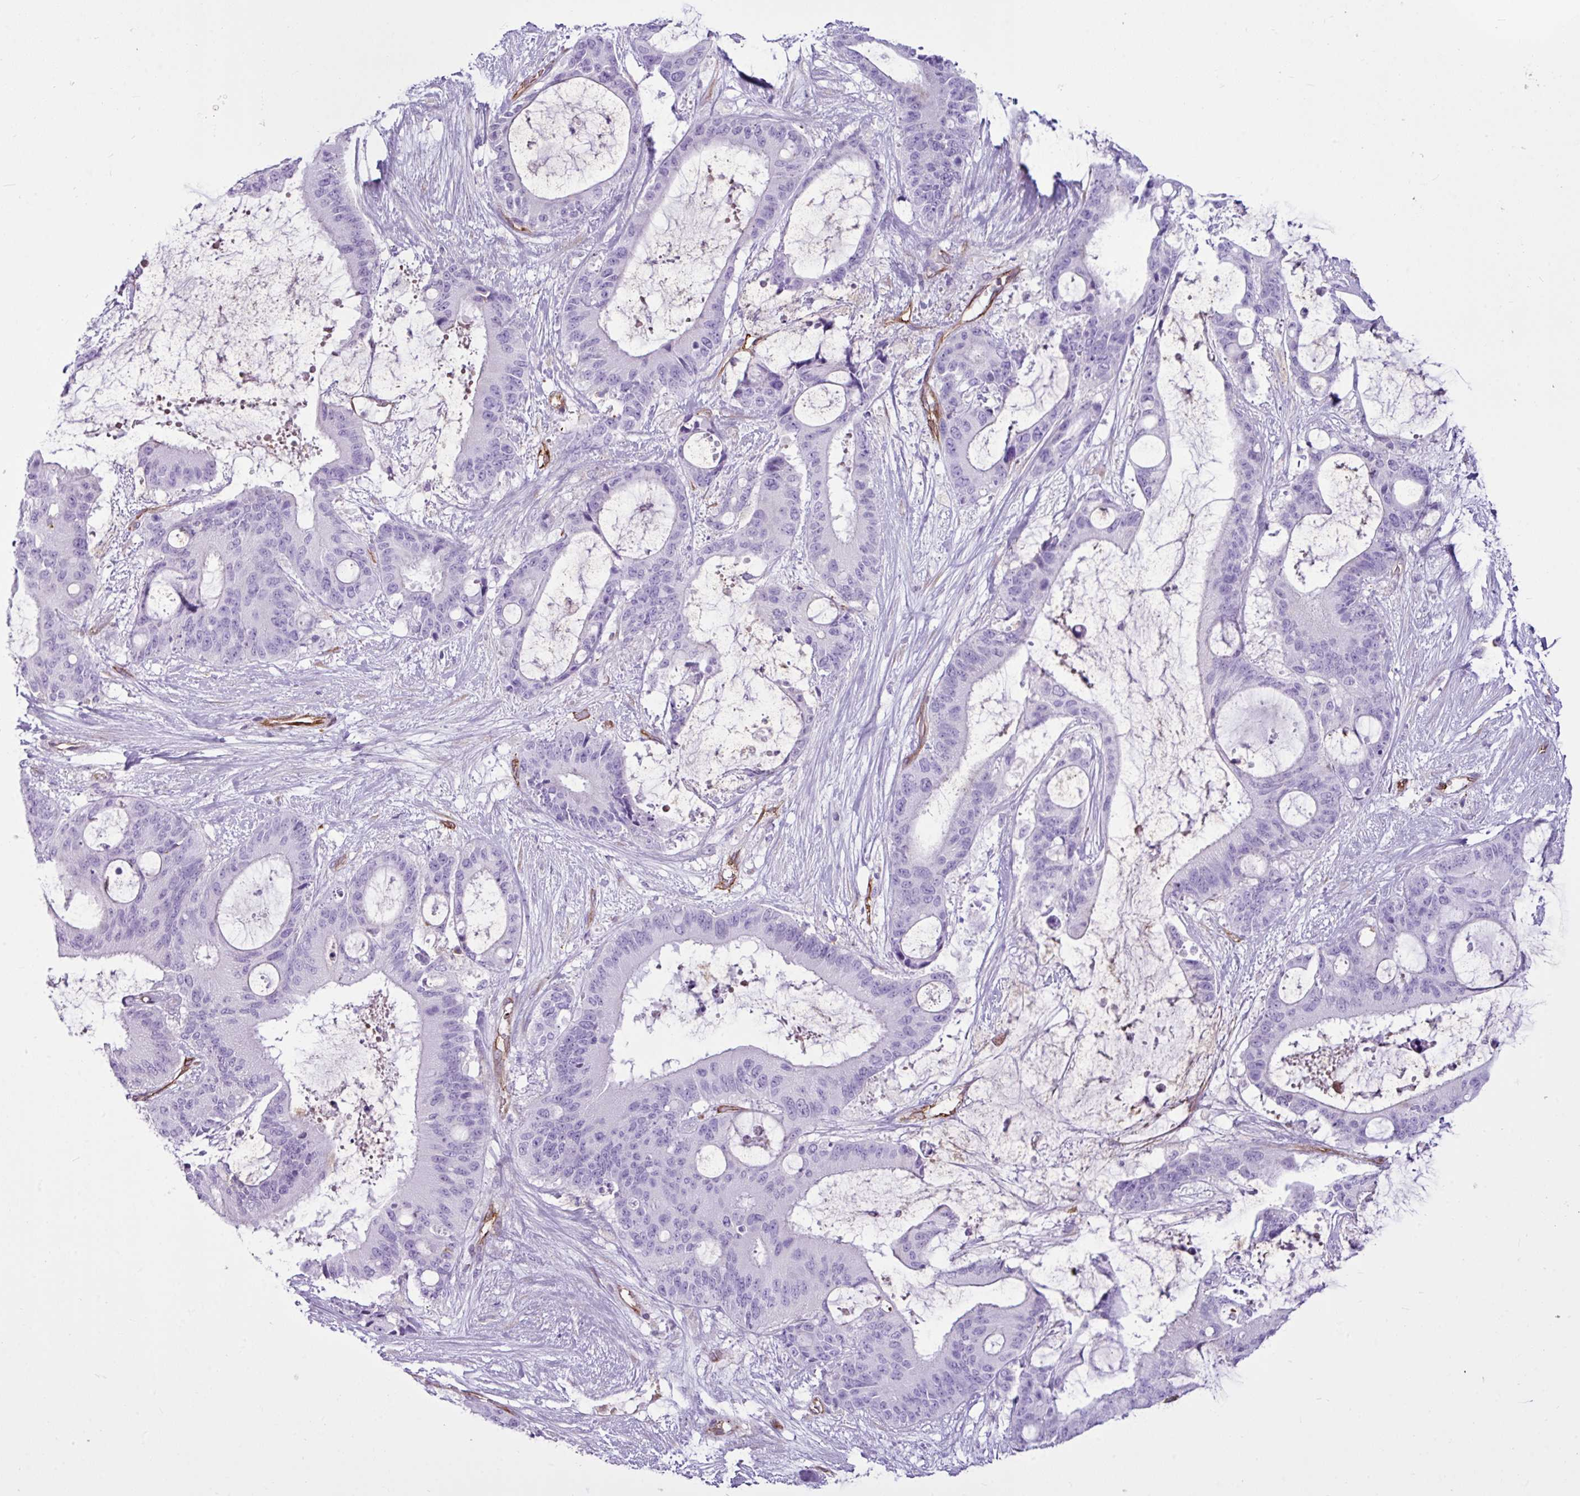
{"staining": {"intensity": "negative", "quantity": "none", "location": "none"}, "tissue": "liver cancer", "cell_type": "Tumor cells", "image_type": "cancer", "snomed": [{"axis": "morphology", "description": "Normal tissue, NOS"}, {"axis": "morphology", "description": "Cholangiocarcinoma"}, {"axis": "topography", "description": "Liver"}, {"axis": "topography", "description": "Peripheral nerve tissue"}], "caption": "High magnification brightfield microscopy of liver cancer (cholangiocarcinoma) stained with DAB (brown) and counterstained with hematoxylin (blue): tumor cells show no significant staining.", "gene": "EME2", "patient": {"sex": "female", "age": 73}}